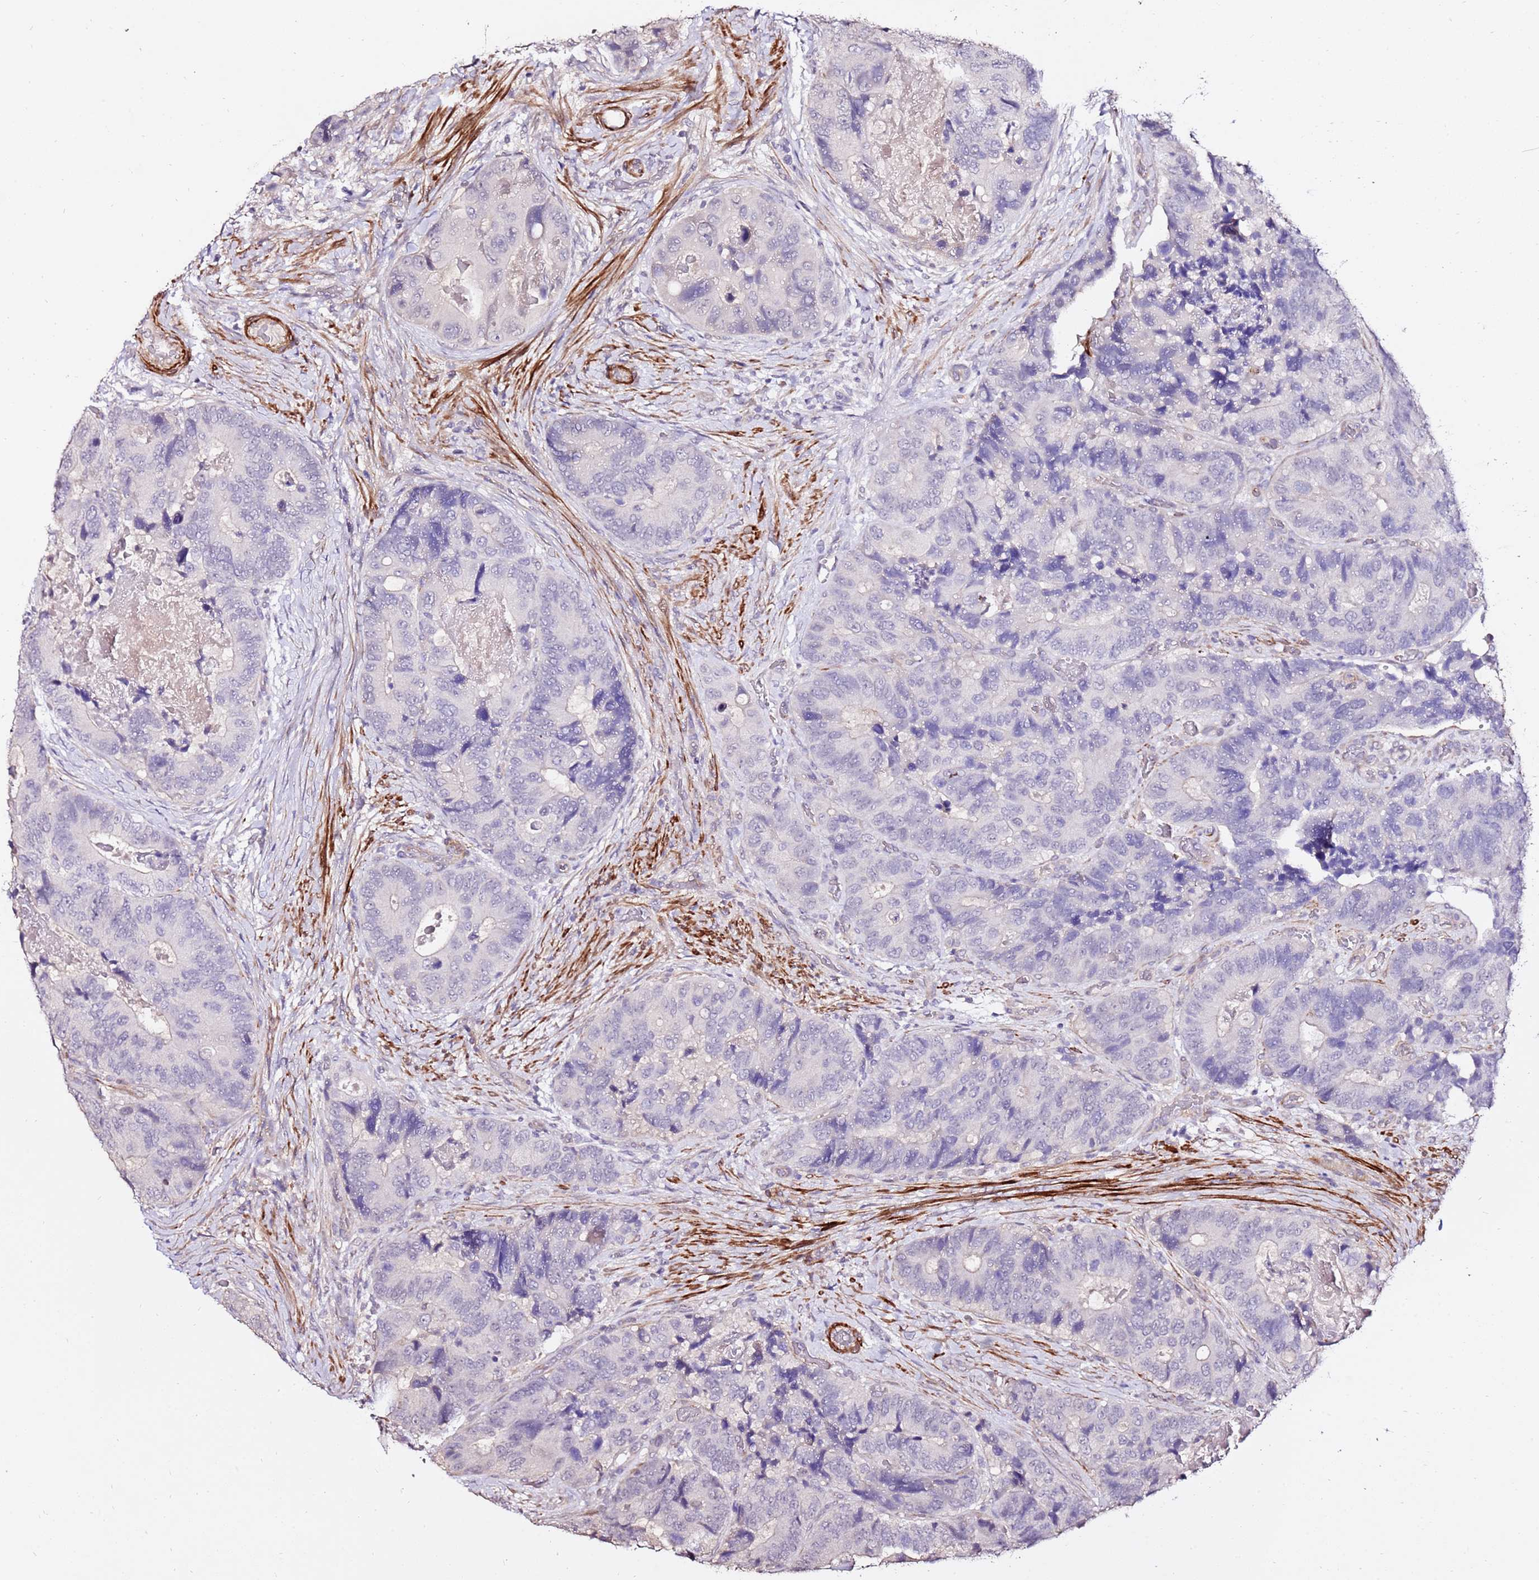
{"staining": {"intensity": "negative", "quantity": "none", "location": "none"}, "tissue": "colorectal cancer", "cell_type": "Tumor cells", "image_type": "cancer", "snomed": [{"axis": "morphology", "description": "Adenocarcinoma, NOS"}, {"axis": "topography", "description": "Colon"}], "caption": "This is an IHC image of human adenocarcinoma (colorectal). There is no expression in tumor cells.", "gene": "ART5", "patient": {"sex": "male", "age": 84}}